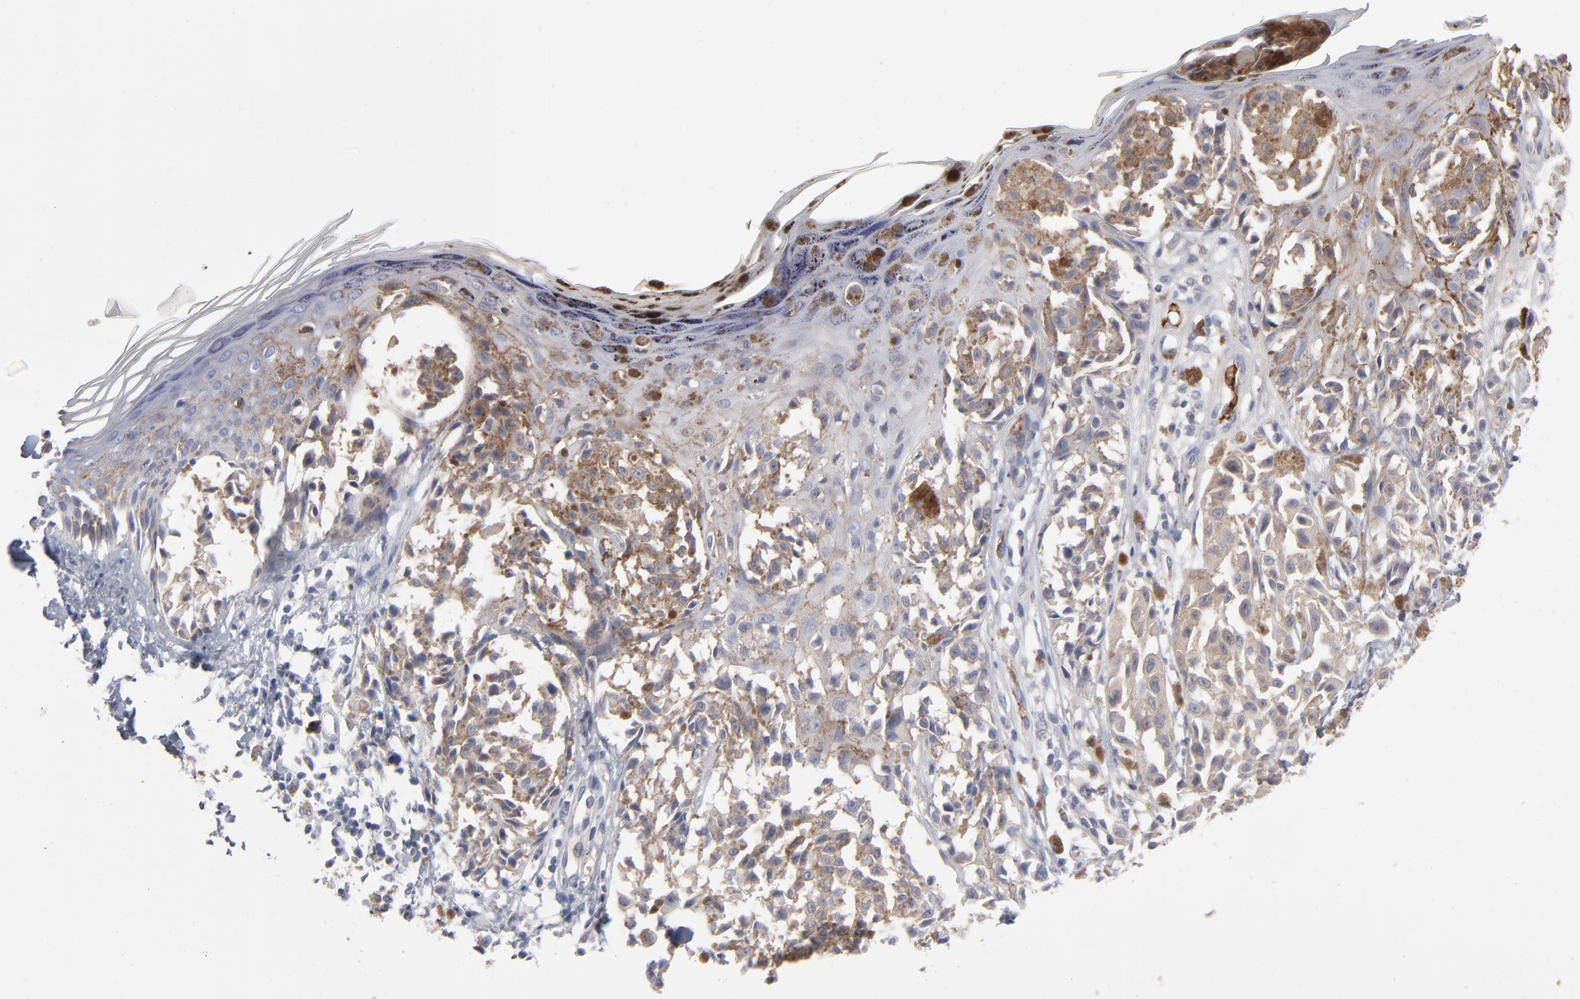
{"staining": {"intensity": "weak", "quantity": "25%-75%", "location": "cytoplasmic/membranous"}, "tissue": "melanoma", "cell_type": "Tumor cells", "image_type": "cancer", "snomed": [{"axis": "morphology", "description": "Malignant melanoma, NOS"}, {"axis": "topography", "description": "Skin"}], "caption": "DAB (3,3'-diaminobenzidine) immunohistochemical staining of human malignant melanoma shows weak cytoplasmic/membranous protein staining in about 25%-75% of tumor cells.", "gene": "CCR3", "patient": {"sex": "female", "age": 38}}